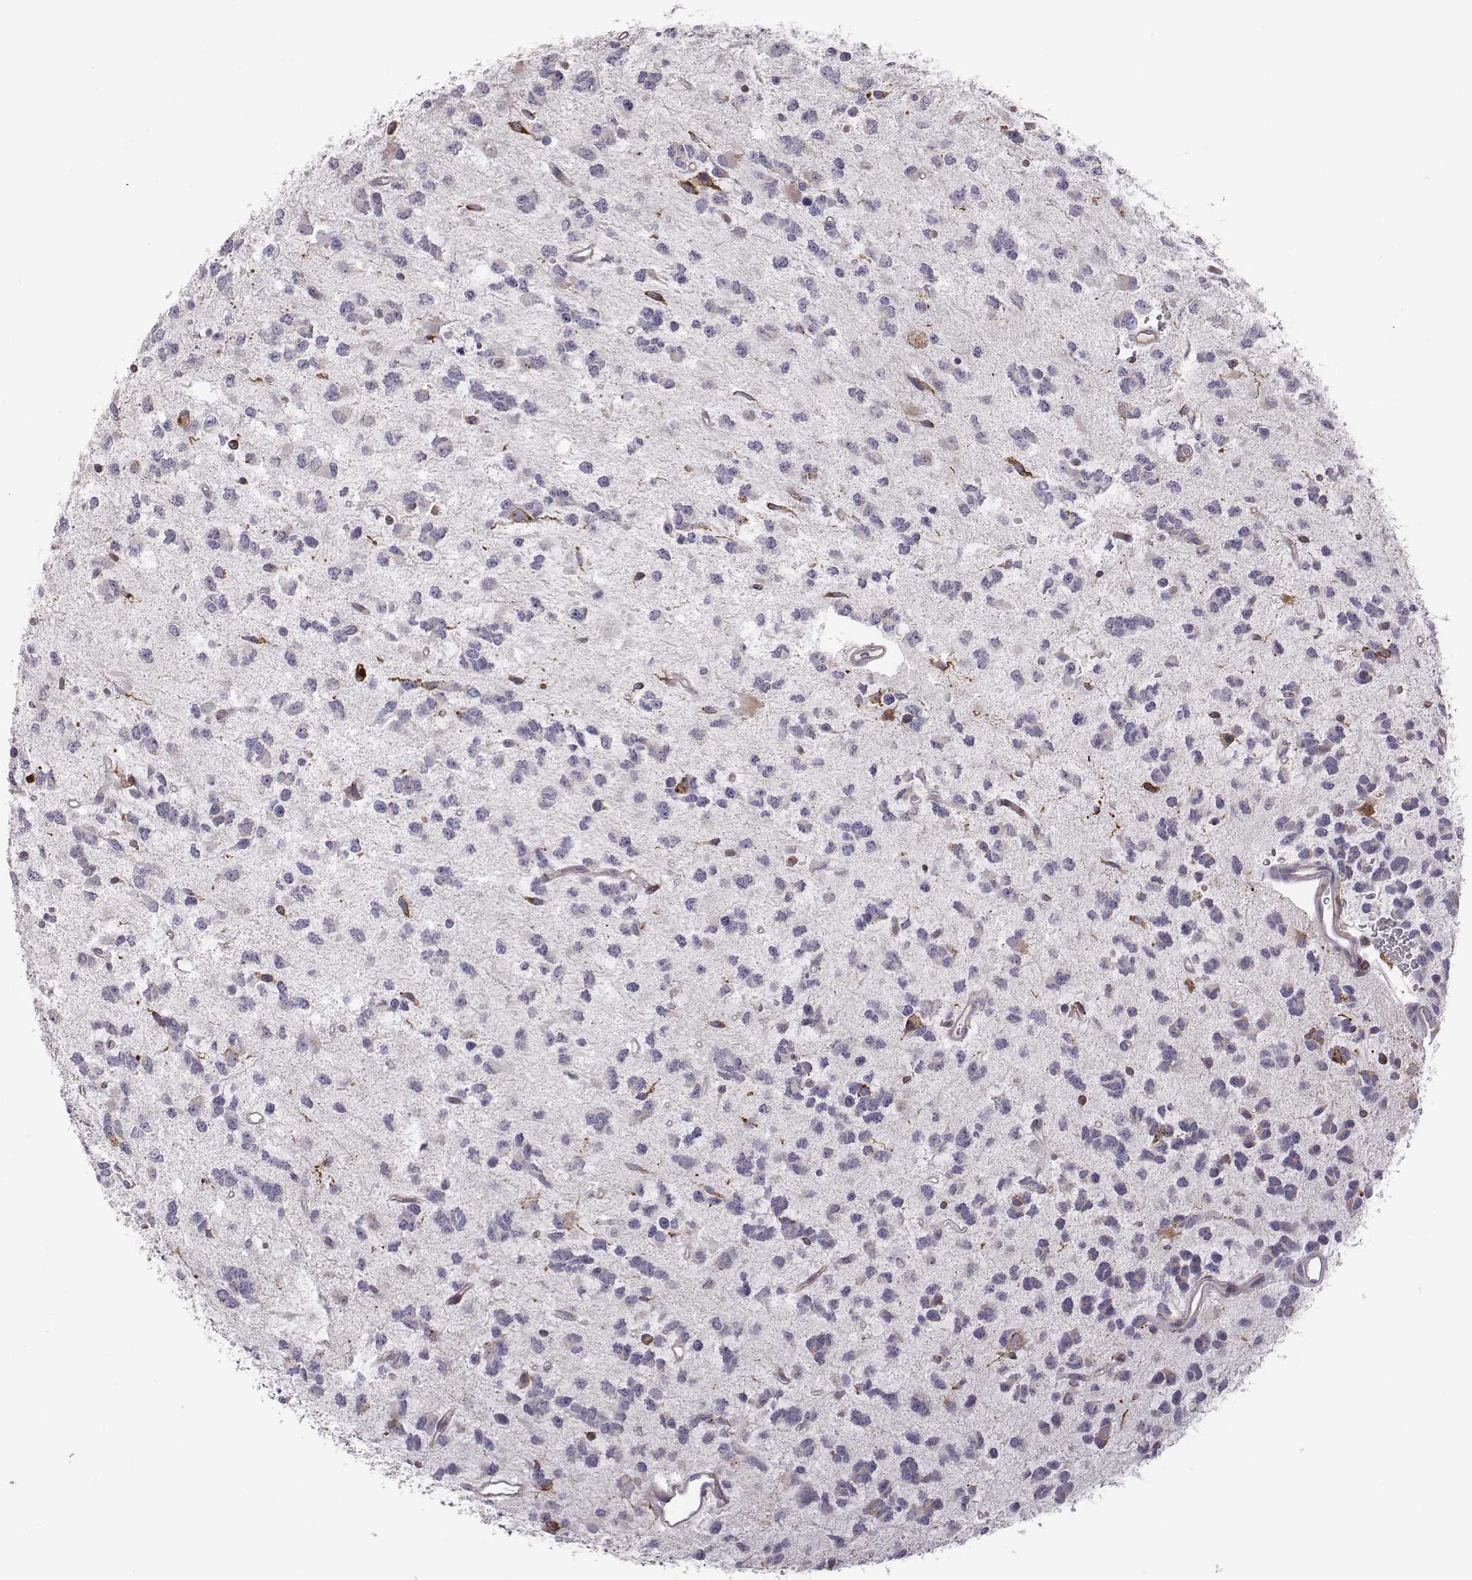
{"staining": {"intensity": "negative", "quantity": "none", "location": "none"}, "tissue": "glioma", "cell_type": "Tumor cells", "image_type": "cancer", "snomed": [{"axis": "morphology", "description": "Glioma, malignant, Low grade"}, {"axis": "topography", "description": "Brain"}], "caption": "IHC histopathology image of malignant glioma (low-grade) stained for a protein (brown), which displays no expression in tumor cells.", "gene": "SELENOI", "patient": {"sex": "female", "age": 45}}